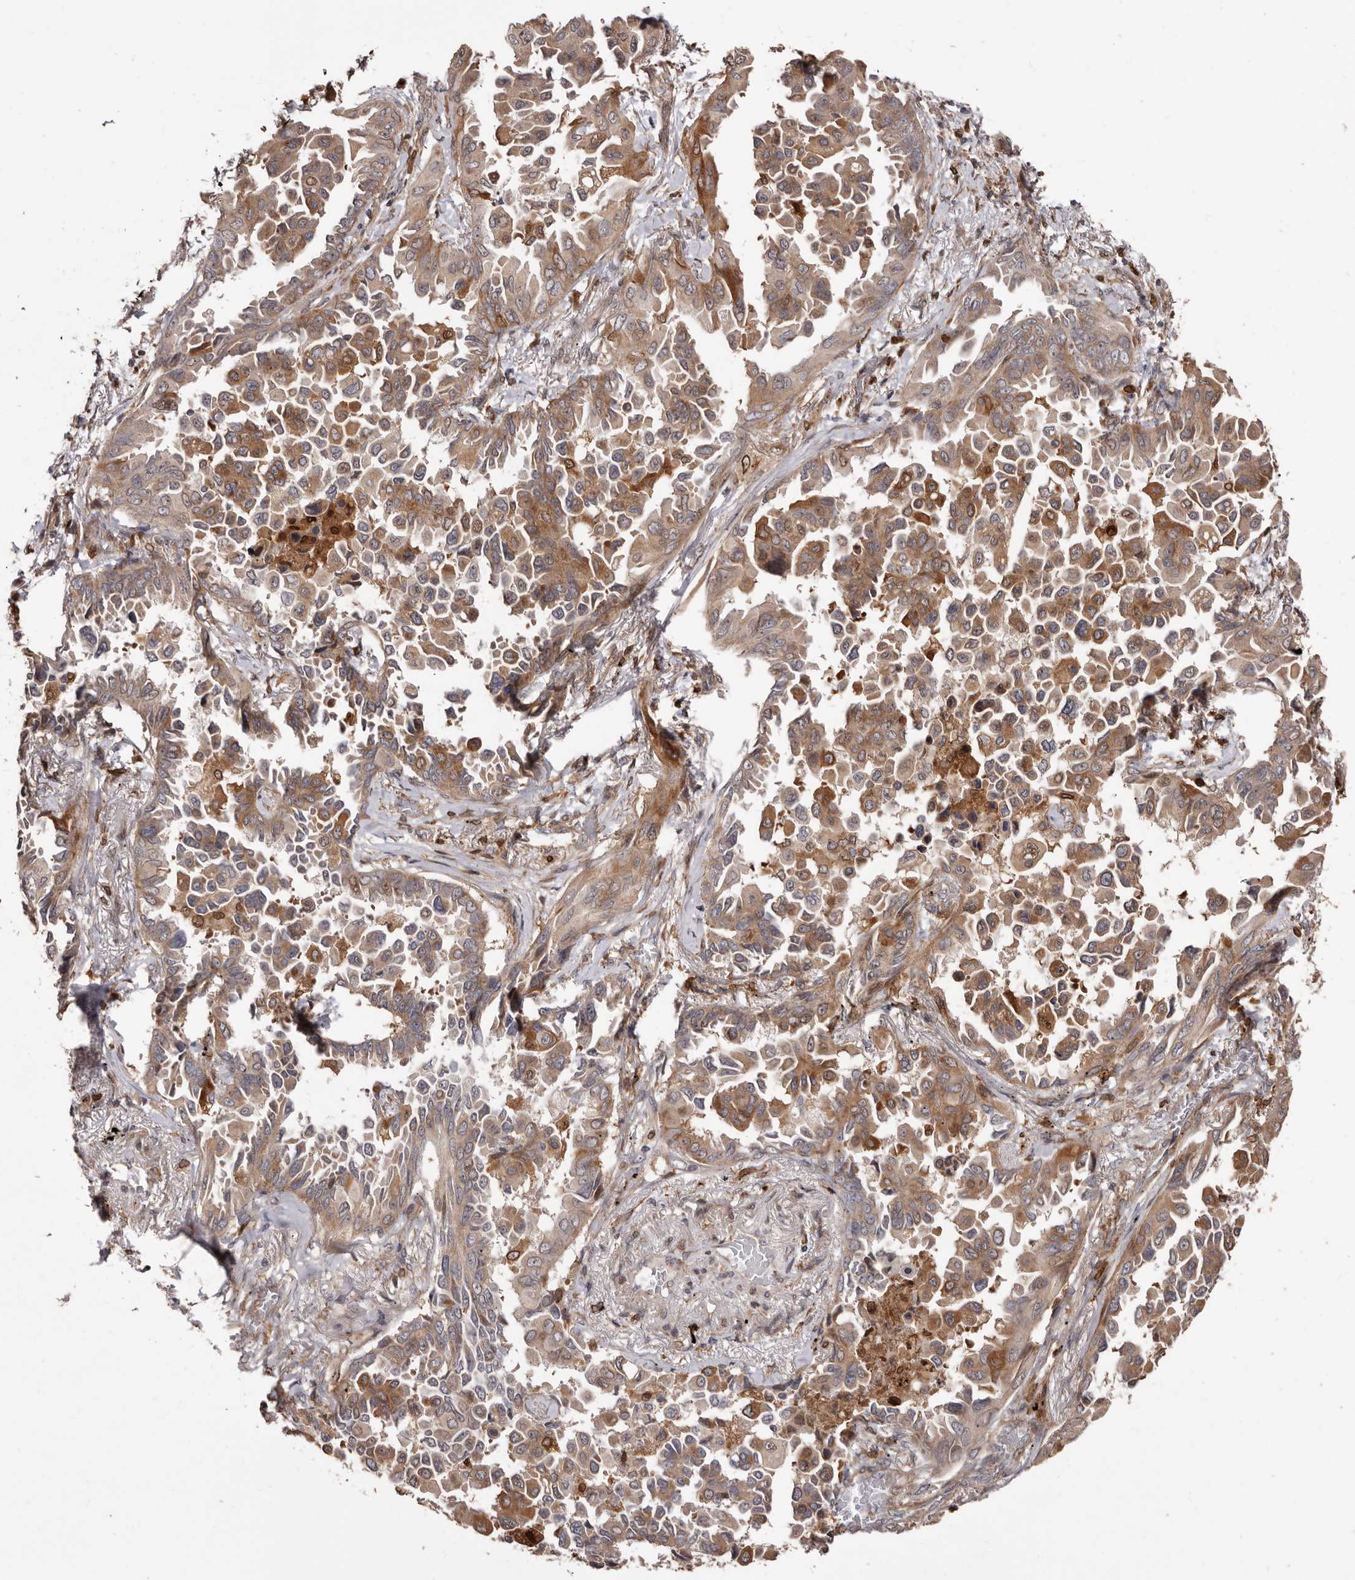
{"staining": {"intensity": "moderate", "quantity": ">75%", "location": "cytoplasmic/membranous"}, "tissue": "lung cancer", "cell_type": "Tumor cells", "image_type": "cancer", "snomed": [{"axis": "morphology", "description": "Adenocarcinoma, NOS"}, {"axis": "topography", "description": "Lung"}], "caption": "DAB (3,3'-diaminobenzidine) immunohistochemical staining of human lung cancer exhibits moderate cytoplasmic/membranous protein staining in approximately >75% of tumor cells.", "gene": "ZCCHC7", "patient": {"sex": "female", "age": 67}}